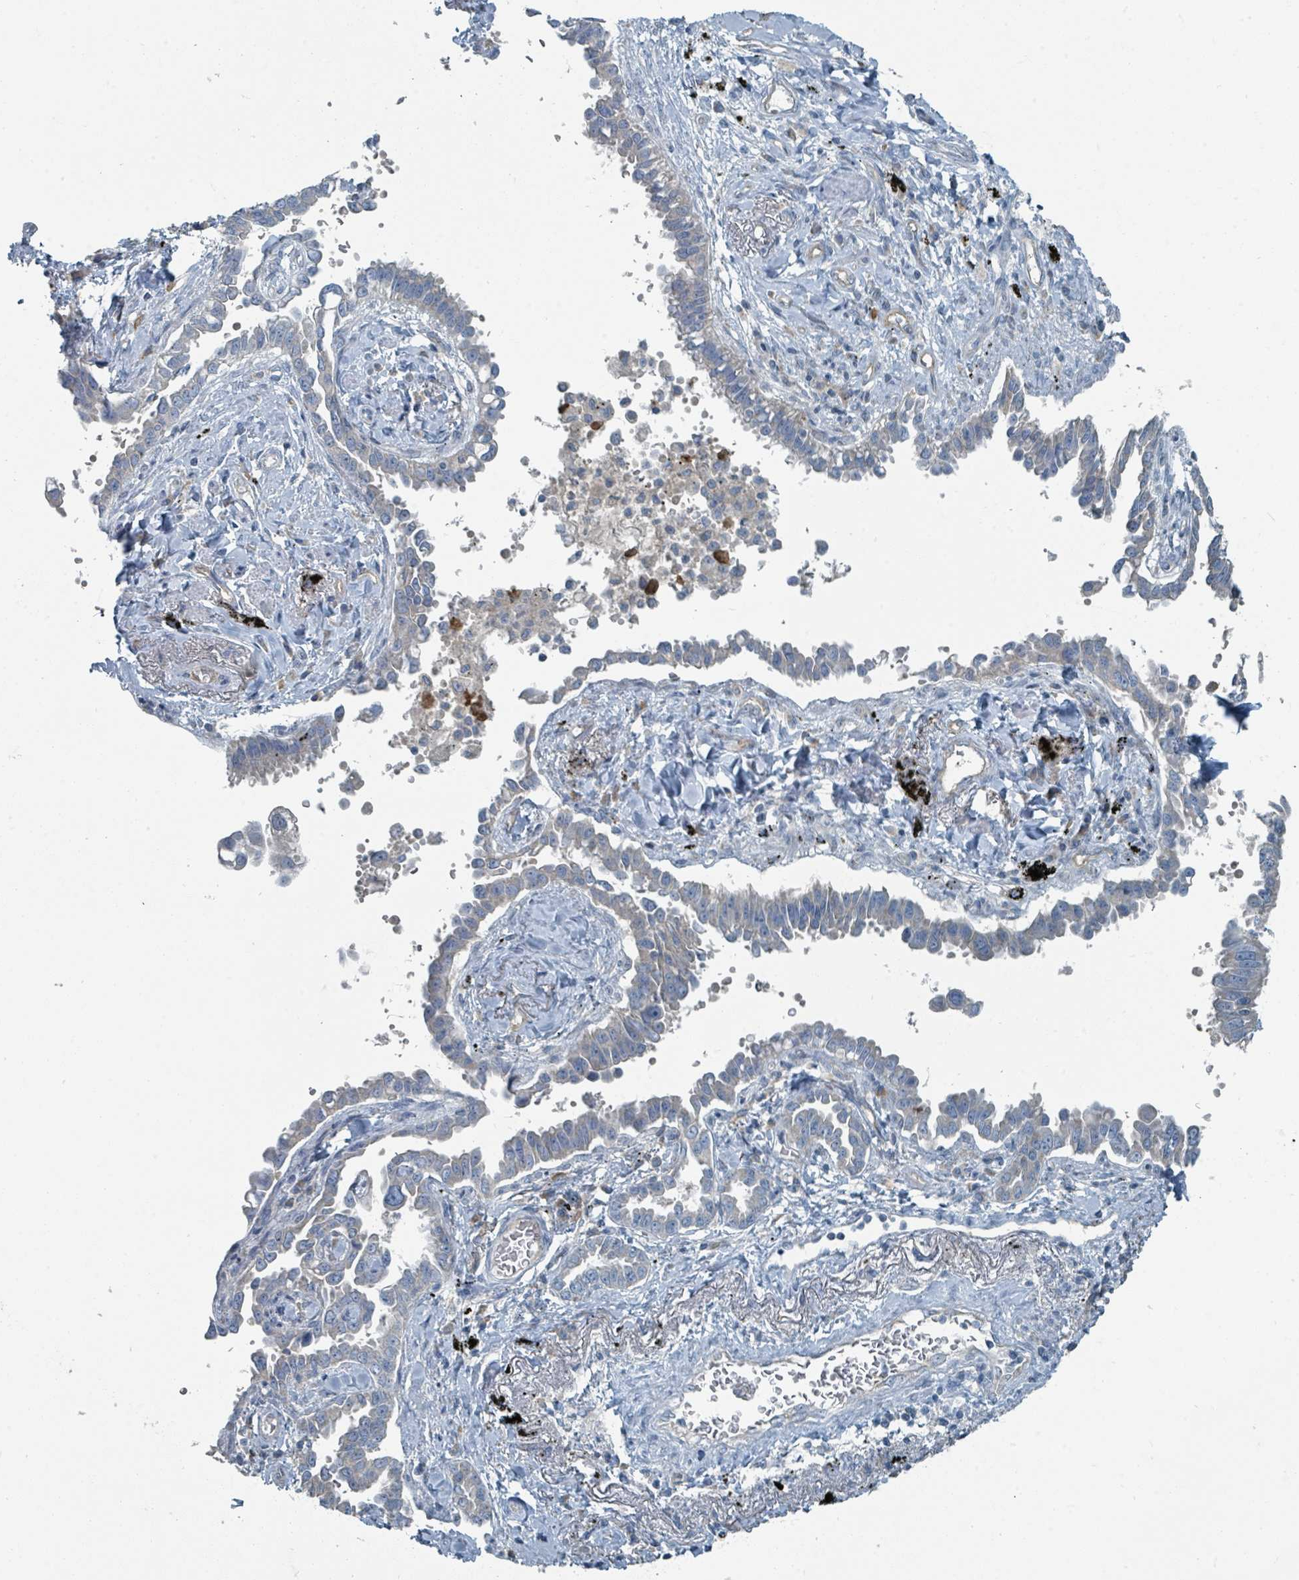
{"staining": {"intensity": "negative", "quantity": "none", "location": "none"}, "tissue": "lung cancer", "cell_type": "Tumor cells", "image_type": "cancer", "snomed": [{"axis": "morphology", "description": "Adenocarcinoma, NOS"}, {"axis": "topography", "description": "Lung"}], "caption": "An immunohistochemistry micrograph of lung cancer is shown. There is no staining in tumor cells of lung cancer.", "gene": "RASA4", "patient": {"sex": "male", "age": 67}}